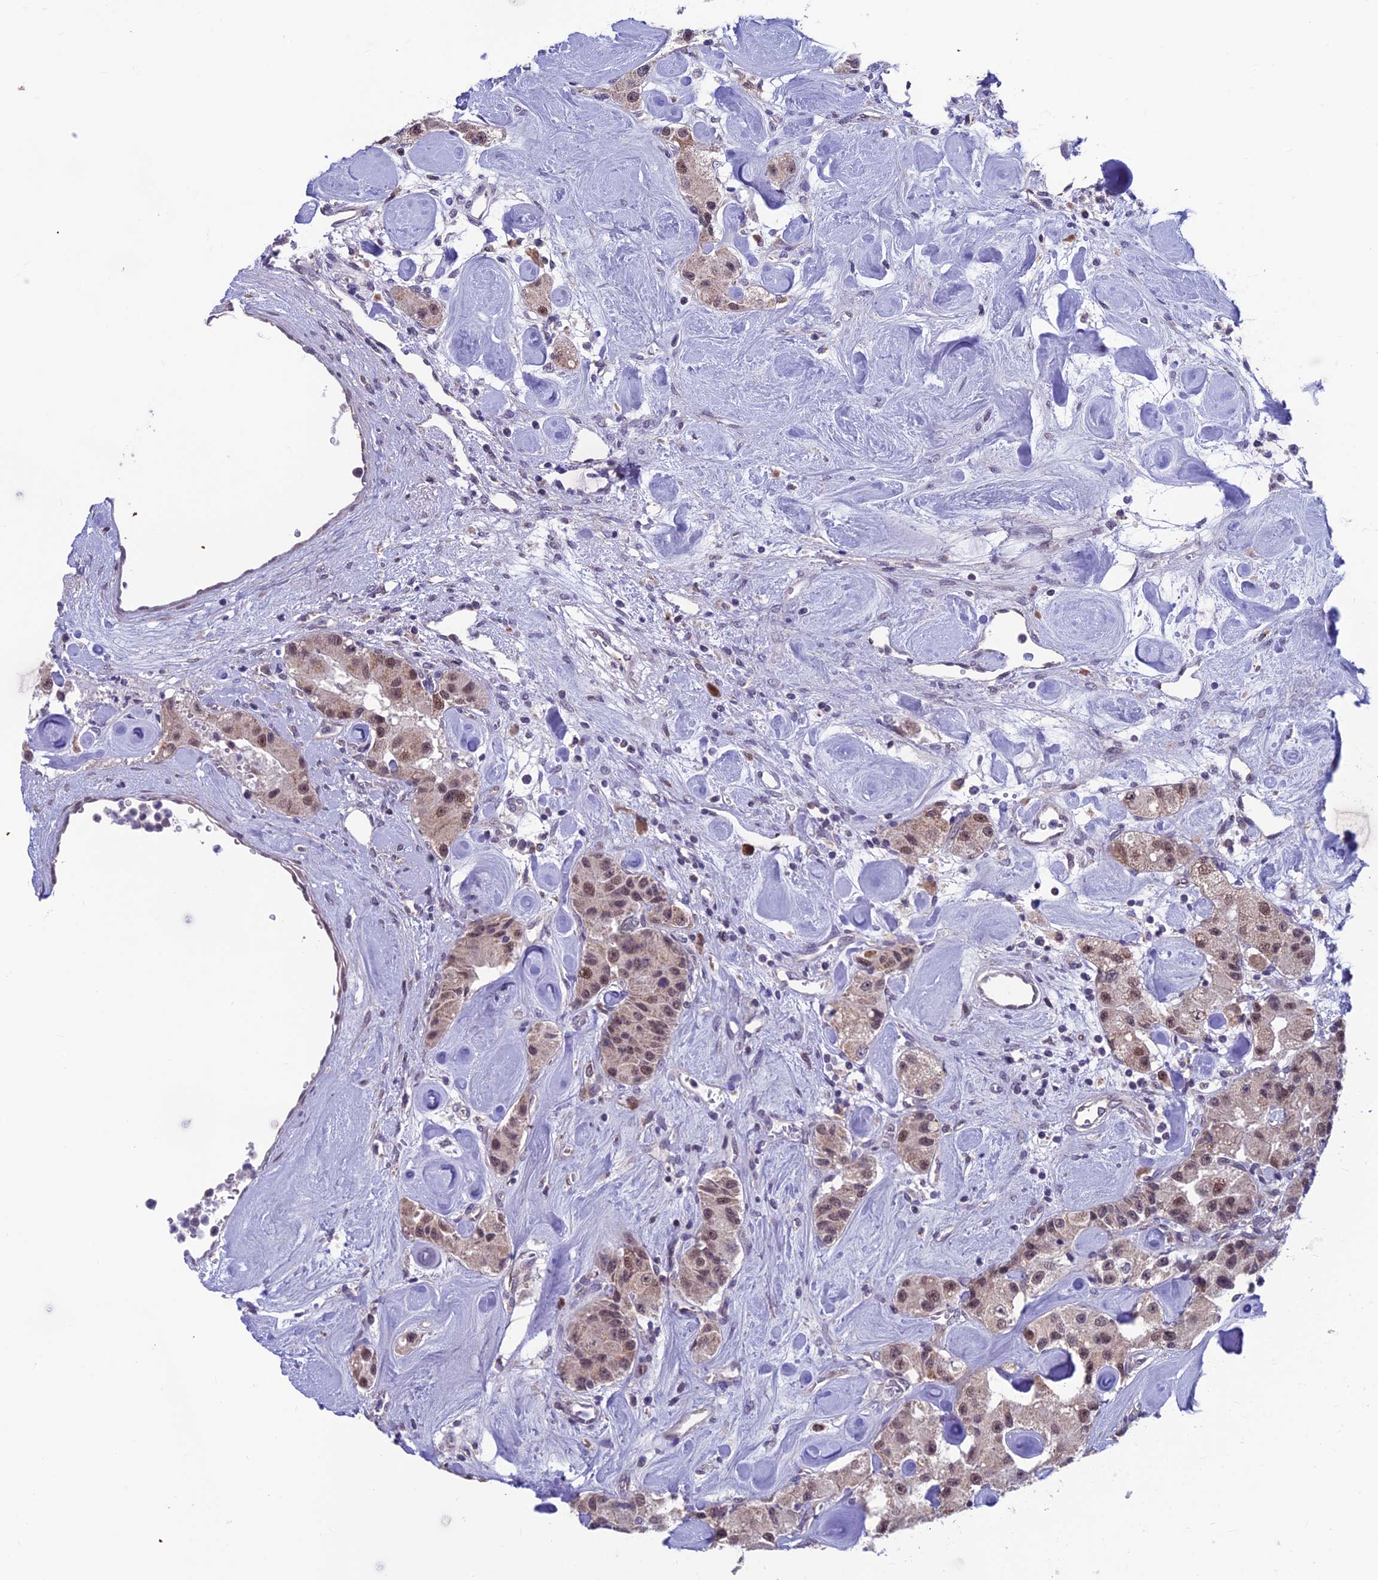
{"staining": {"intensity": "weak", "quantity": ">75%", "location": "nuclear"}, "tissue": "carcinoid", "cell_type": "Tumor cells", "image_type": "cancer", "snomed": [{"axis": "morphology", "description": "Carcinoid, malignant, NOS"}, {"axis": "topography", "description": "Pancreas"}], "caption": "Immunohistochemistry (IHC) photomicrograph of neoplastic tissue: malignant carcinoid stained using immunohistochemistry (IHC) displays low levels of weak protein expression localized specifically in the nuclear of tumor cells, appearing as a nuclear brown color.", "gene": "KIAA1191", "patient": {"sex": "male", "age": 41}}